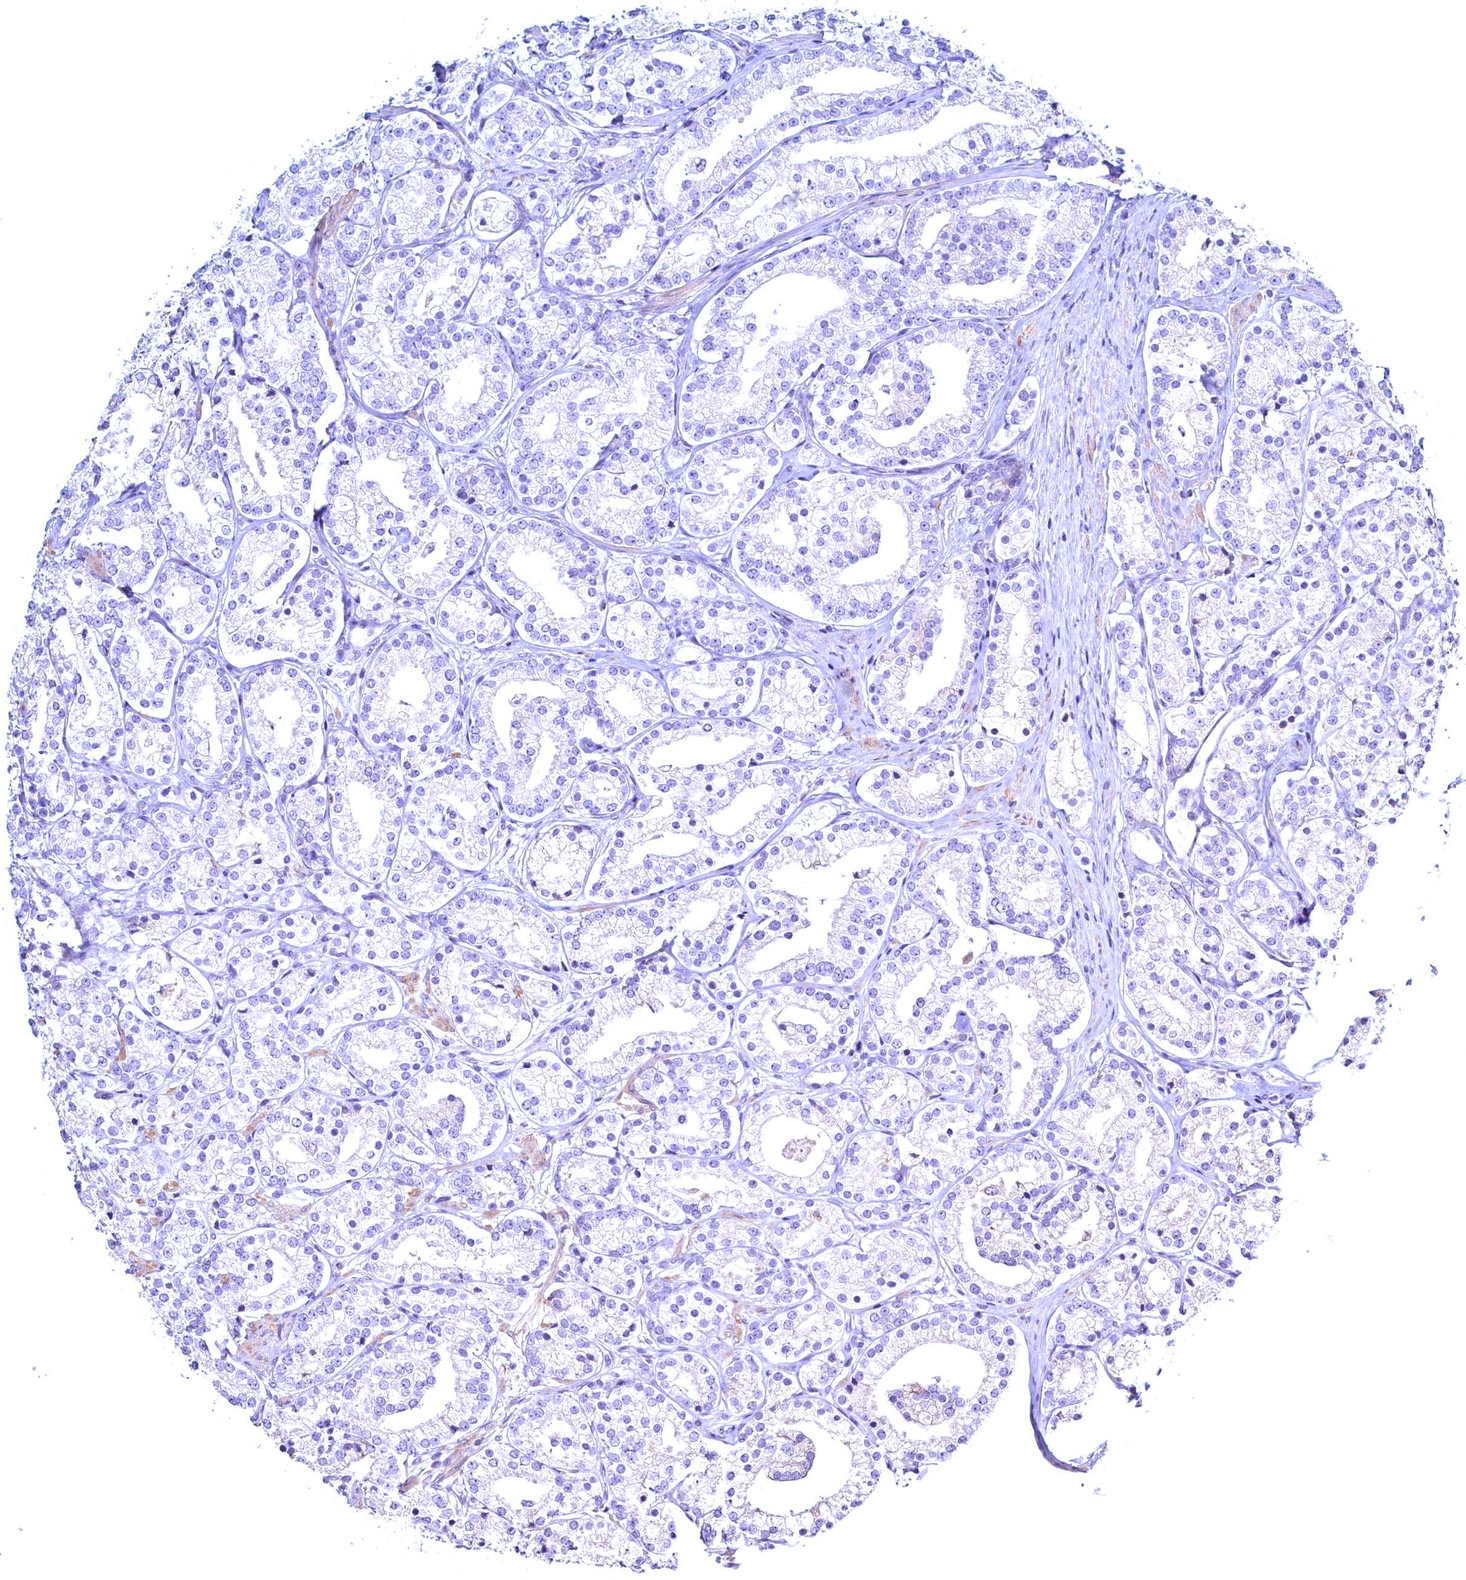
{"staining": {"intensity": "negative", "quantity": "none", "location": "none"}, "tissue": "prostate cancer", "cell_type": "Tumor cells", "image_type": "cancer", "snomed": [{"axis": "morphology", "description": "Adenocarcinoma, High grade"}, {"axis": "topography", "description": "Prostate"}], "caption": "Tumor cells are negative for brown protein staining in prostate cancer.", "gene": "MAP1LC3A", "patient": {"sex": "male", "age": 69}}